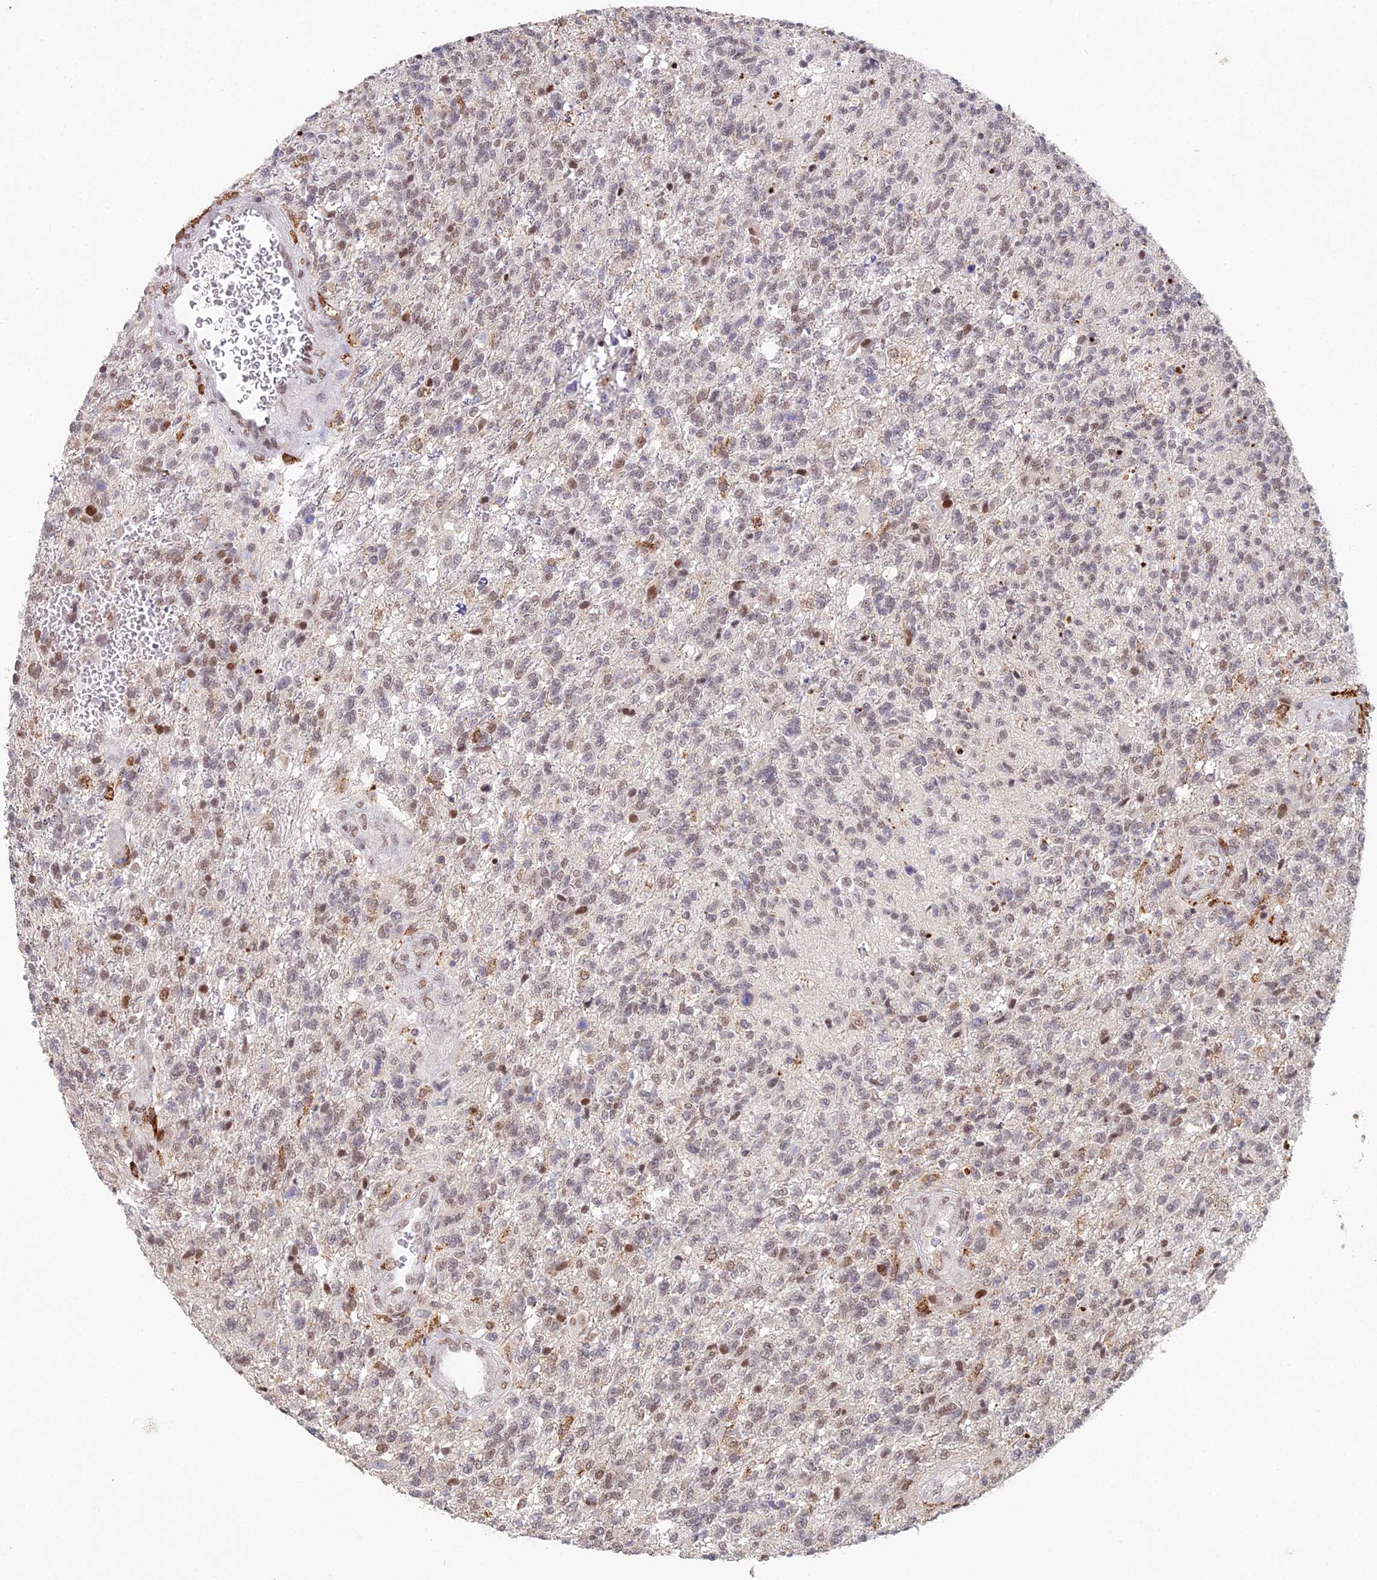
{"staining": {"intensity": "weak", "quantity": ">75%", "location": "nuclear"}, "tissue": "glioma", "cell_type": "Tumor cells", "image_type": "cancer", "snomed": [{"axis": "morphology", "description": "Glioma, malignant, High grade"}, {"axis": "topography", "description": "Brain"}], "caption": "Immunohistochemical staining of human high-grade glioma (malignant) exhibits low levels of weak nuclear protein expression in about >75% of tumor cells.", "gene": "ABHD17A", "patient": {"sex": "male", "age": 56}}